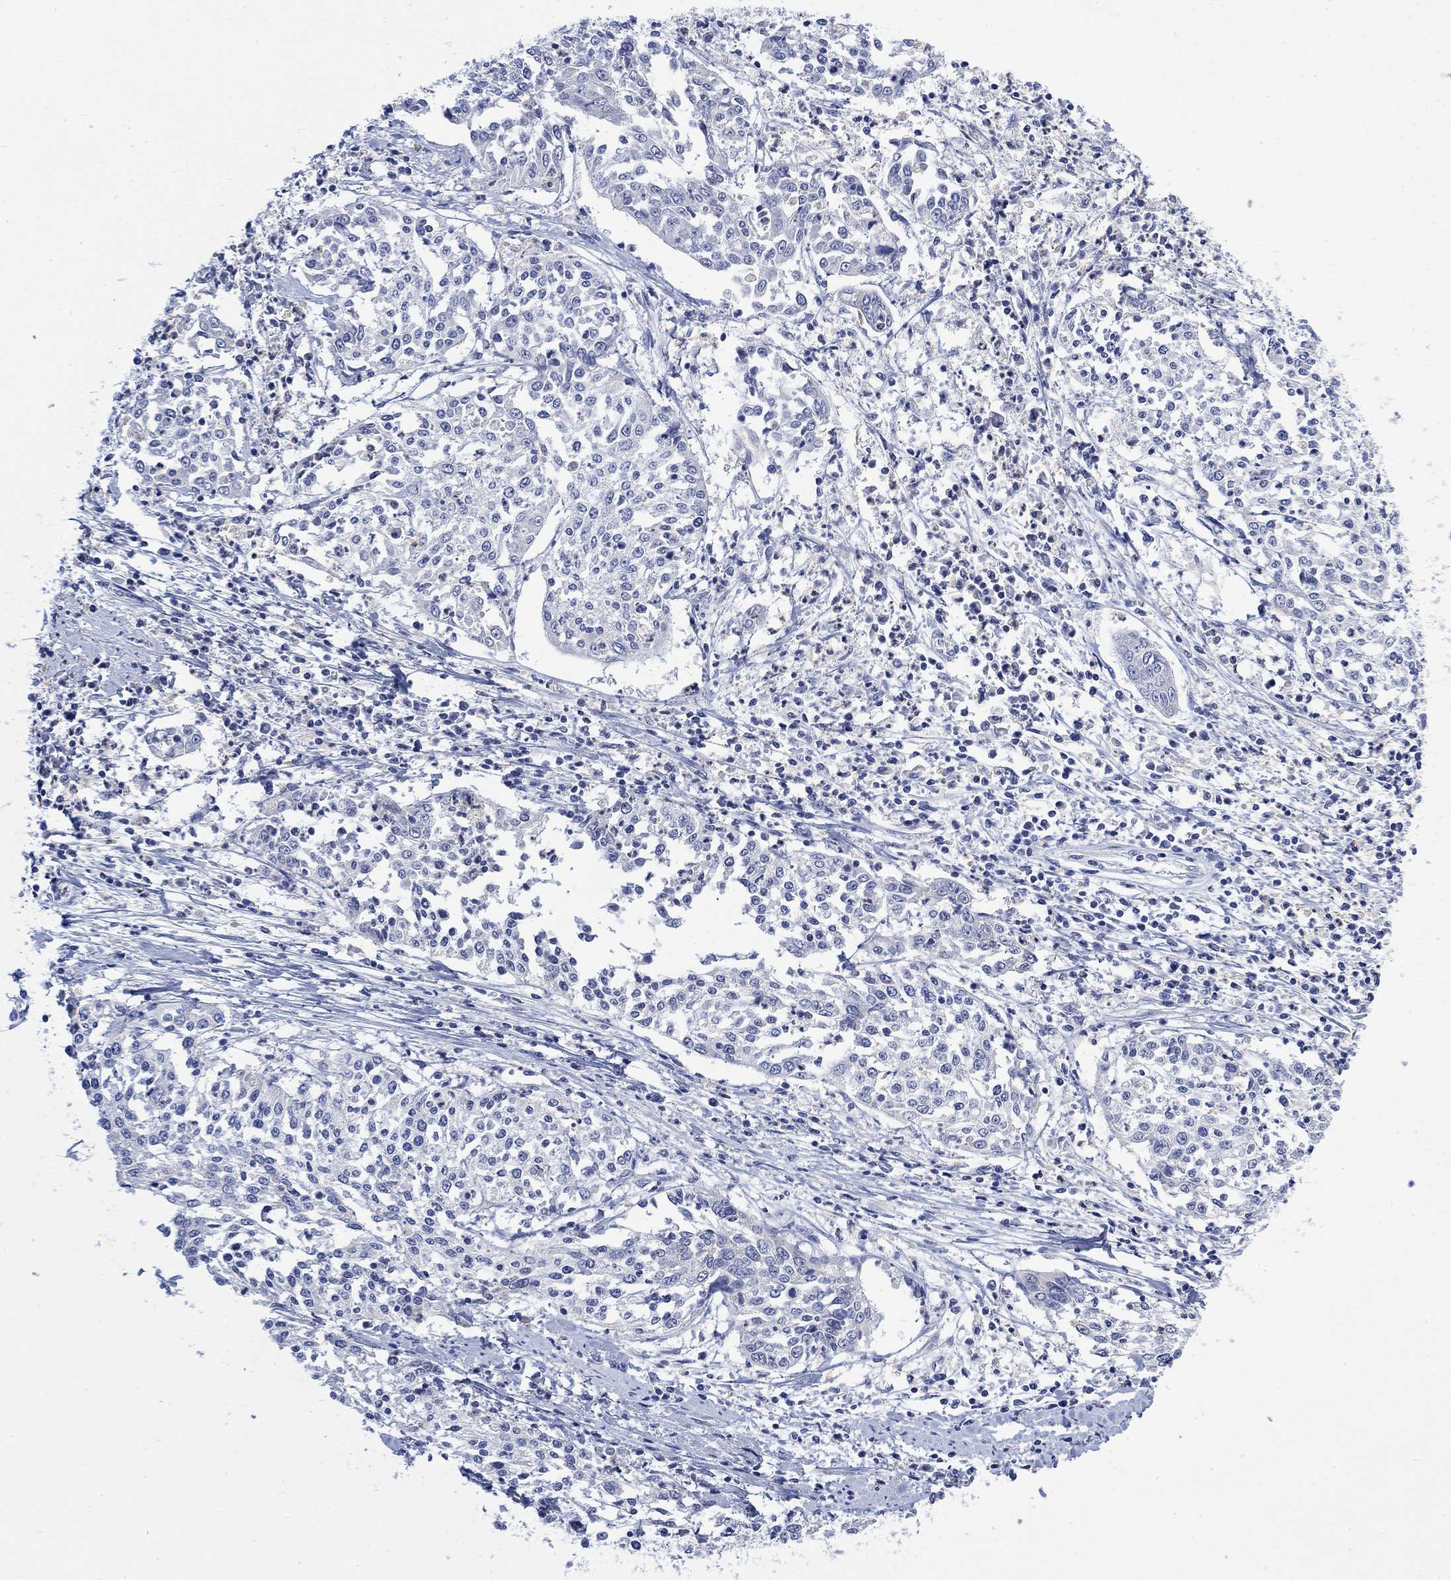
{"staining": {"intensity": "negative", "quantity": "none", "location": "none"}, "tissue": "cervical cancer", "cell_type": "Tumor cells", "image_type": "cancer", "snomed": [{"axis": "morphology", "description": "Squamous cell carcinoma, NOS"}, {"axis": "topography", "description": "Cervix"}], "caption": "Immunohistochemistry micrograph of cervical cancer stained for a protein (brown), which reveals no staining in tumor cells.", "gene": "FBP2", "patient": {"sex": "female", "age": 41}}